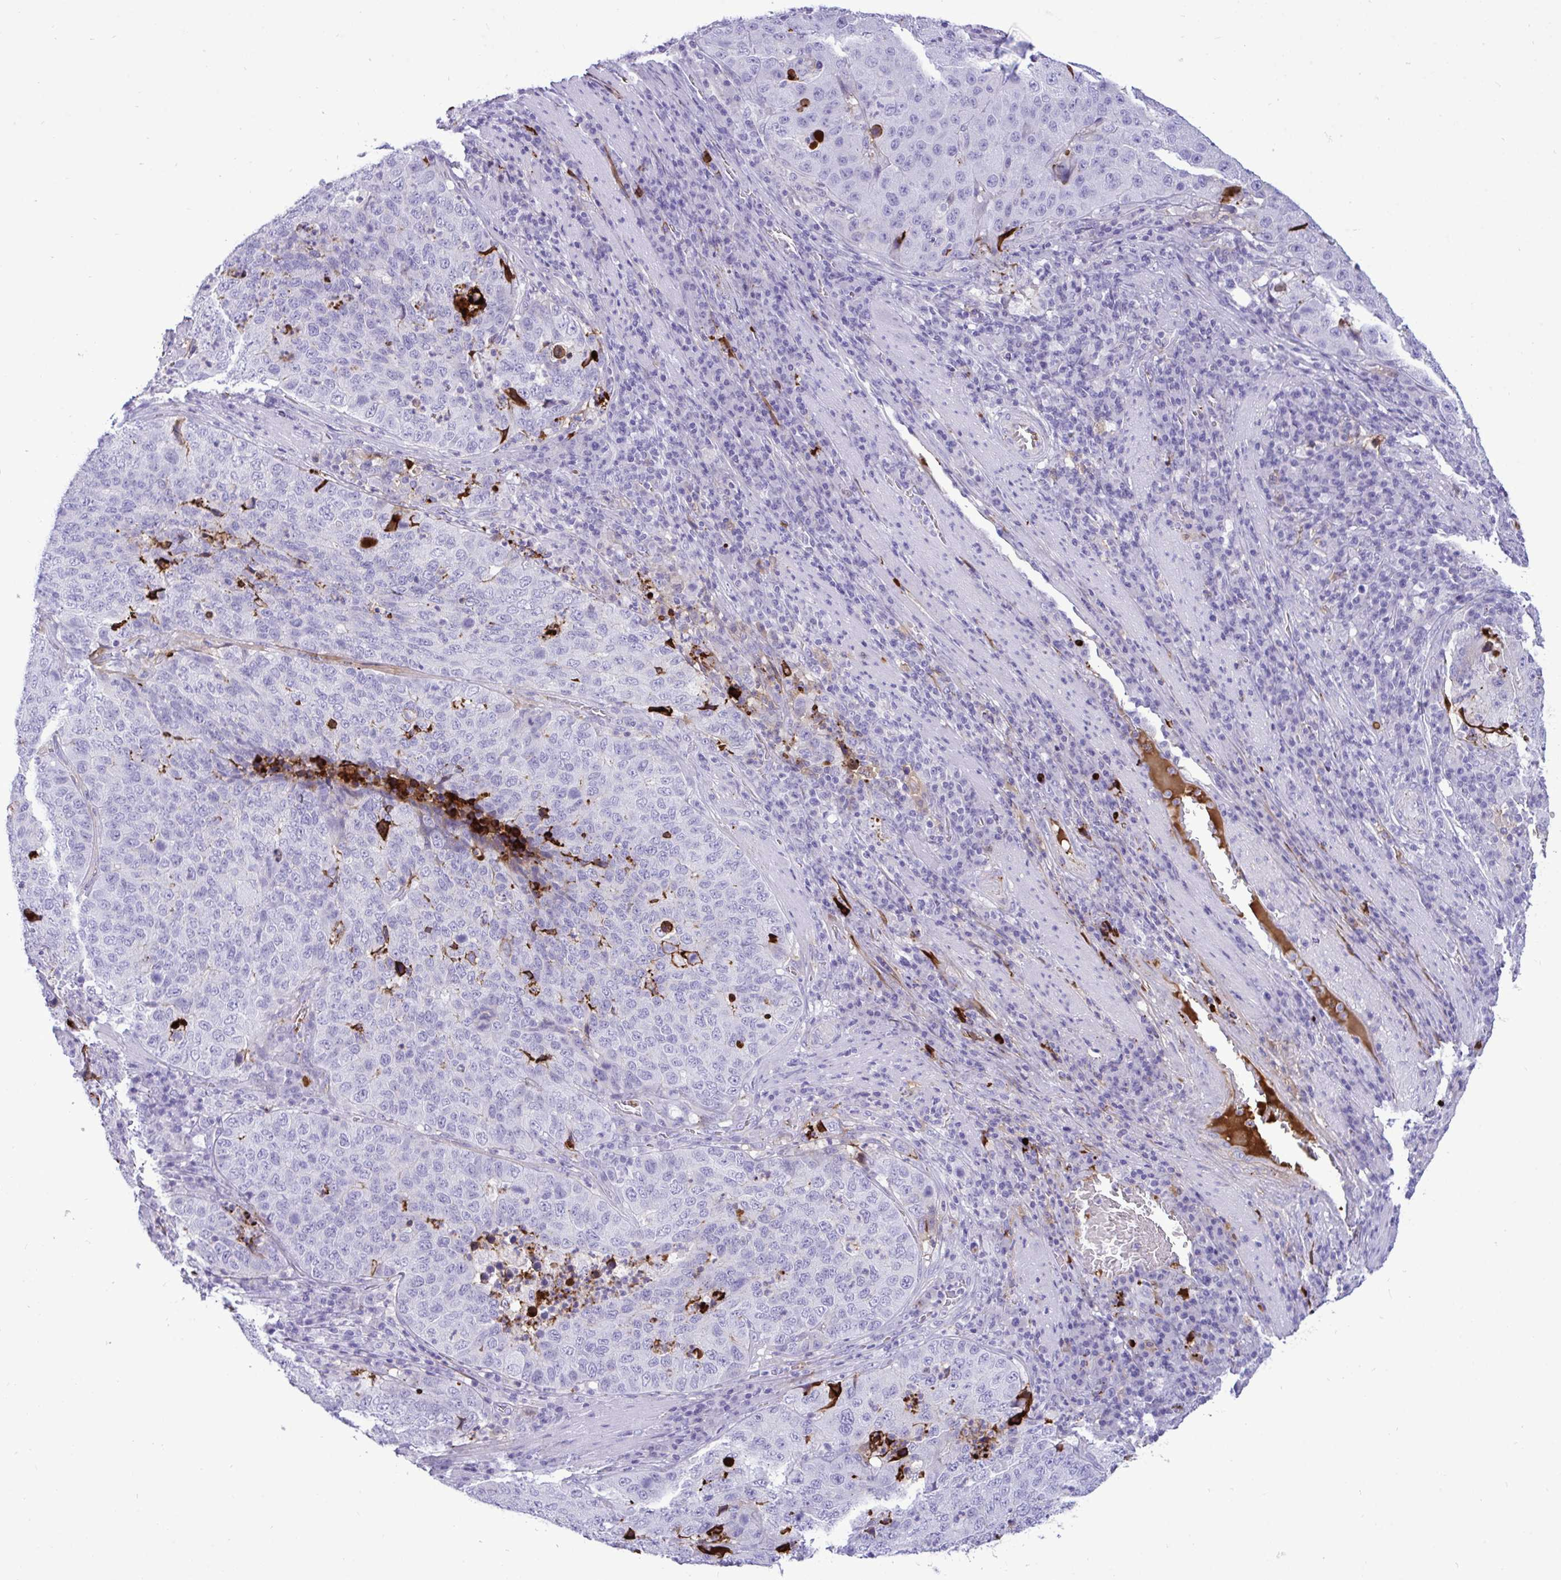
{"staining": {"intensity": "negative", "quantity": "none", "location": "none"}, "tissue": "stomach cancer", "cell_type": "Tumor cells", "image_type": "cancer", "snomed": [{"axis": "morphology", "description": "Adenocarcinoma, NOS"}, {"axis": "topography", "description": "Stomach"}], "caption": "Photomicrograph shows no protein positivity in tumor cells of stomach cancer tissue.", "gene": "F2", "patient": {"sex": "male", "age": 71}}